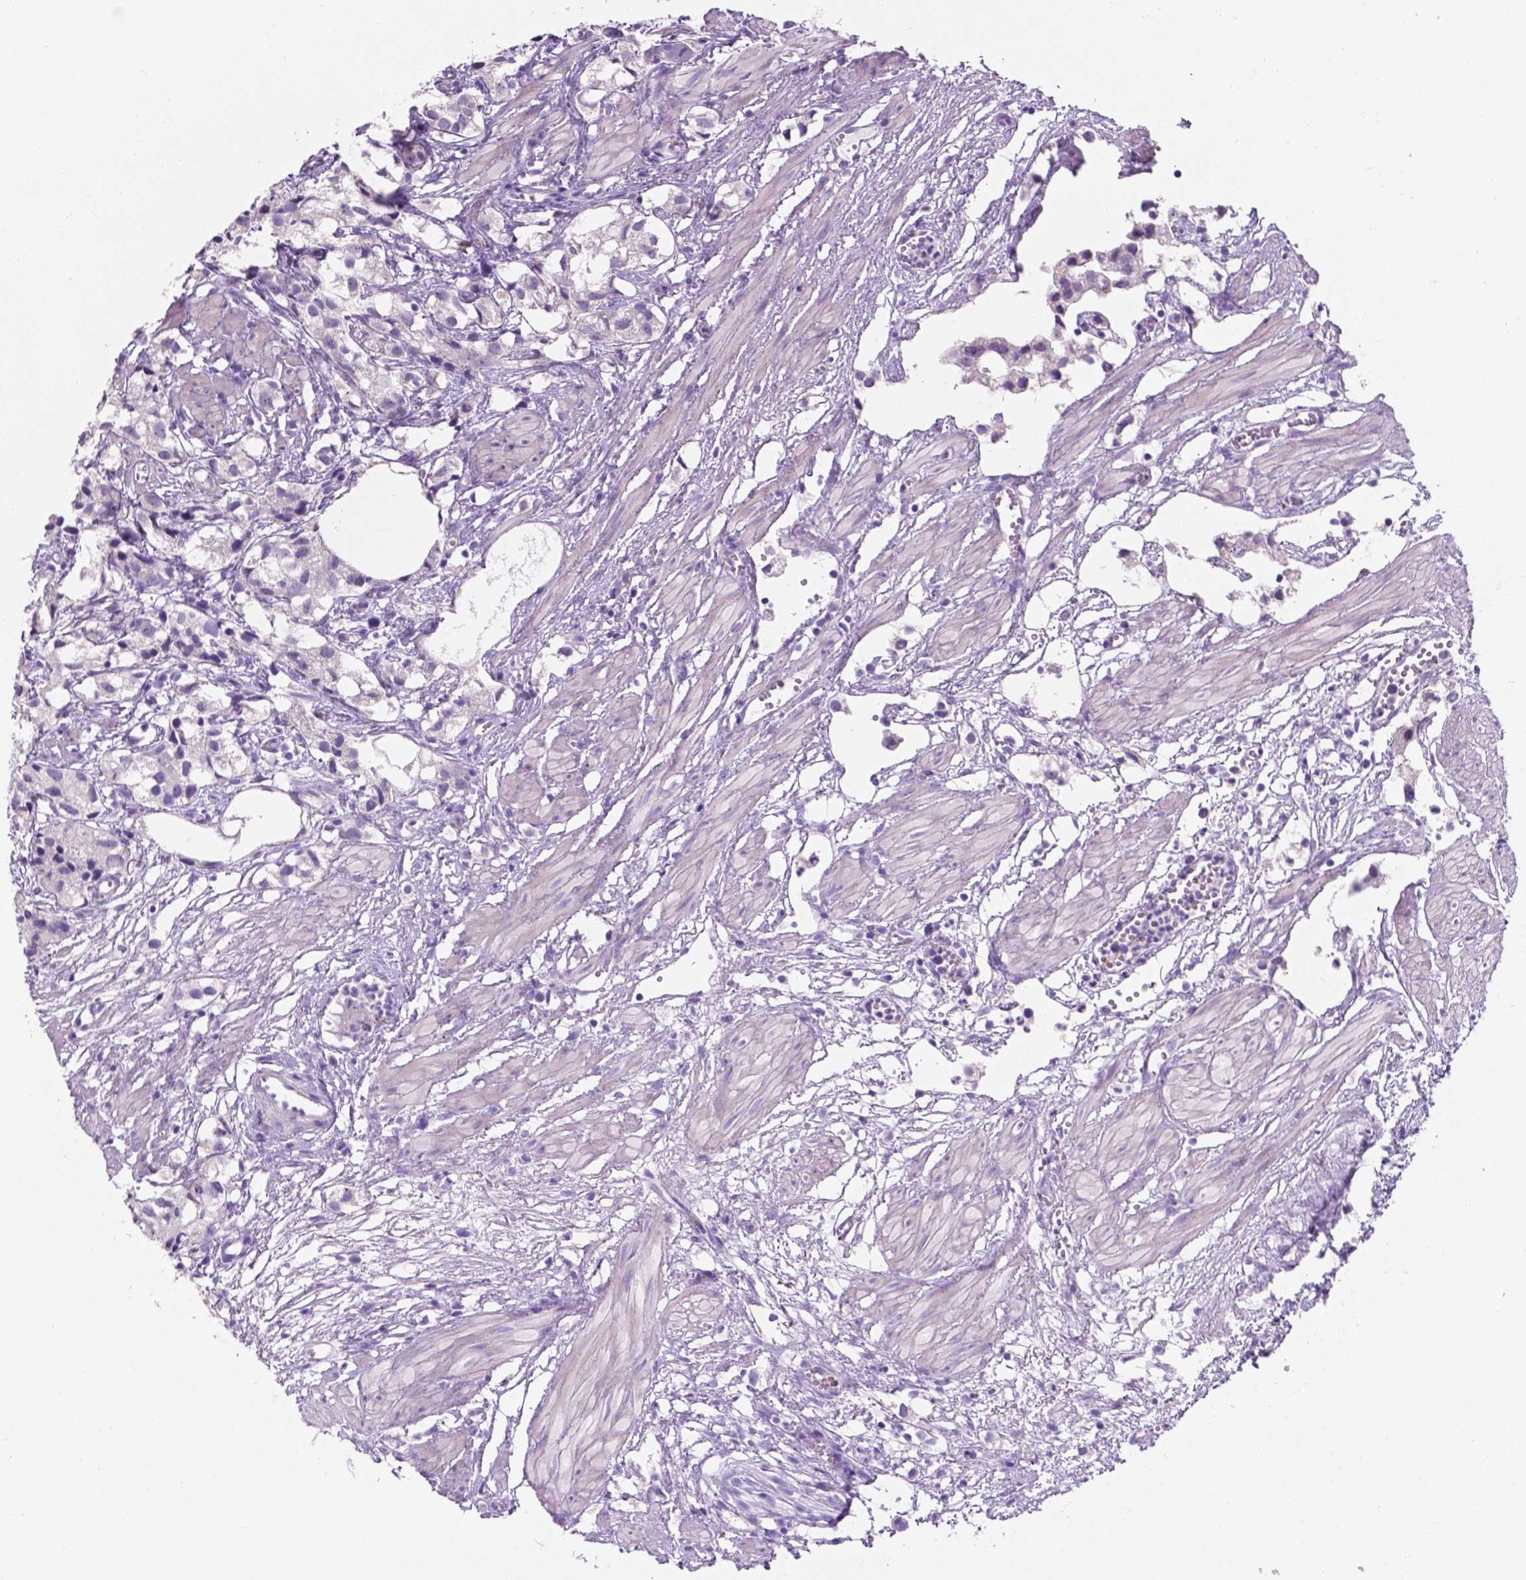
{"staining": {"intensity": "negative", "quantity": "none", "location": "none"}, "tissue": "prostate cancer", "cell_type": "Tumor cells", "image_type": "cancer", "snomed": [{"axis": "morphology", "description": "Adenocarcinoma, High grade"}, {"axis": "topography", "description": "Prostate"}], "caption": "The image demonstrates no staining of tumor cells in adenocarcinoma (high-grade) (prostate).", "gene": "EBLN2", "patient": {"sex": "male", "age": 68}}